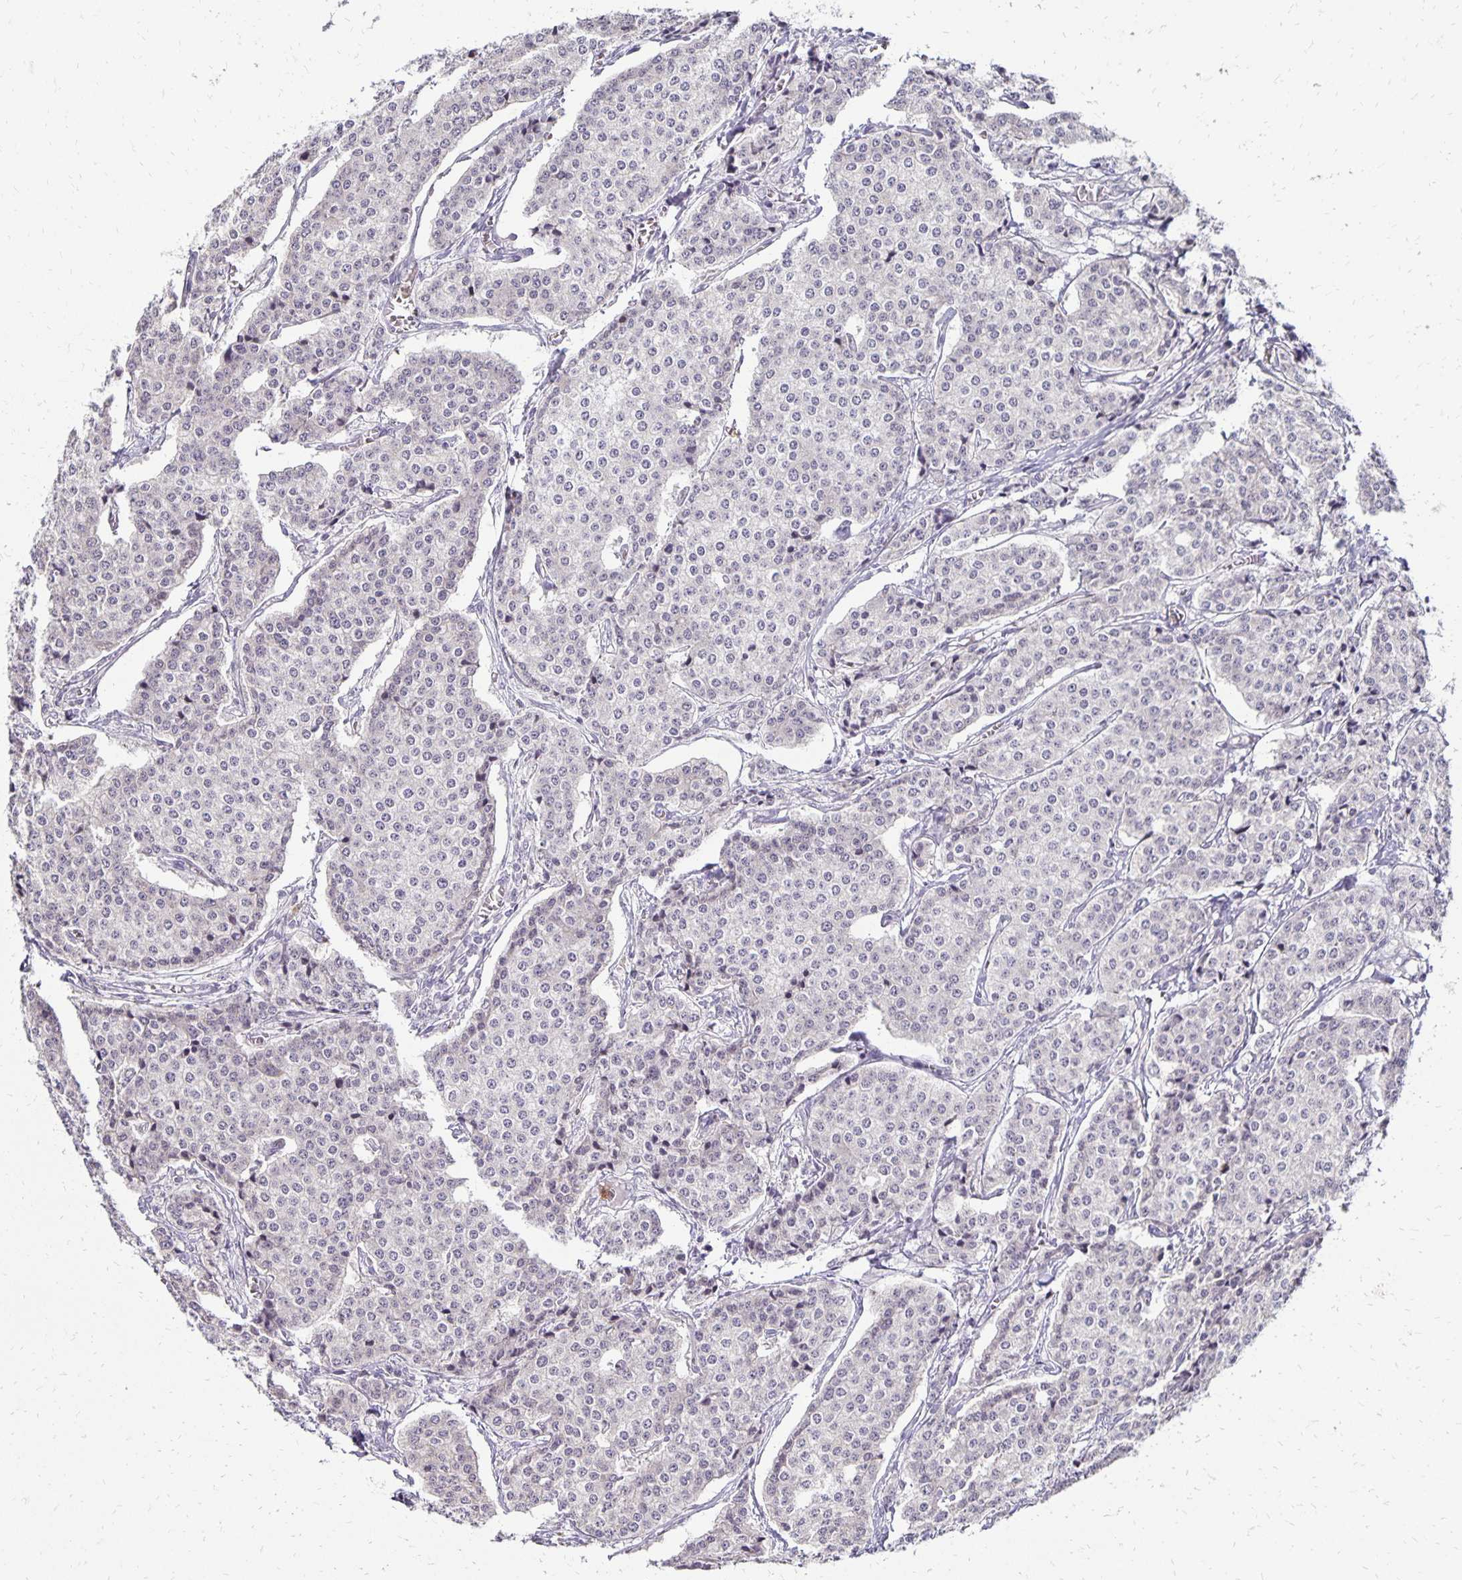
{"staining": {"intensity": "negative", "quantity": "none", "location": "none"}, "tissue": "carcinoid", "cell_type": "Tumor cells", "image_type": "cancer", "snomed": [{"axis": "morphology", "description": "Carcinoid, malignant, NOS"}, {"axis": "topography", "description": "Small intestine"}], "caption": "High power microscopy image of an immunohistochemistry (IHC) histopathology image of carcinoid, revealing no significant staining in tumor cells.", "gene": "FN3K", "patient": {"sex": "female", "age": 64}}